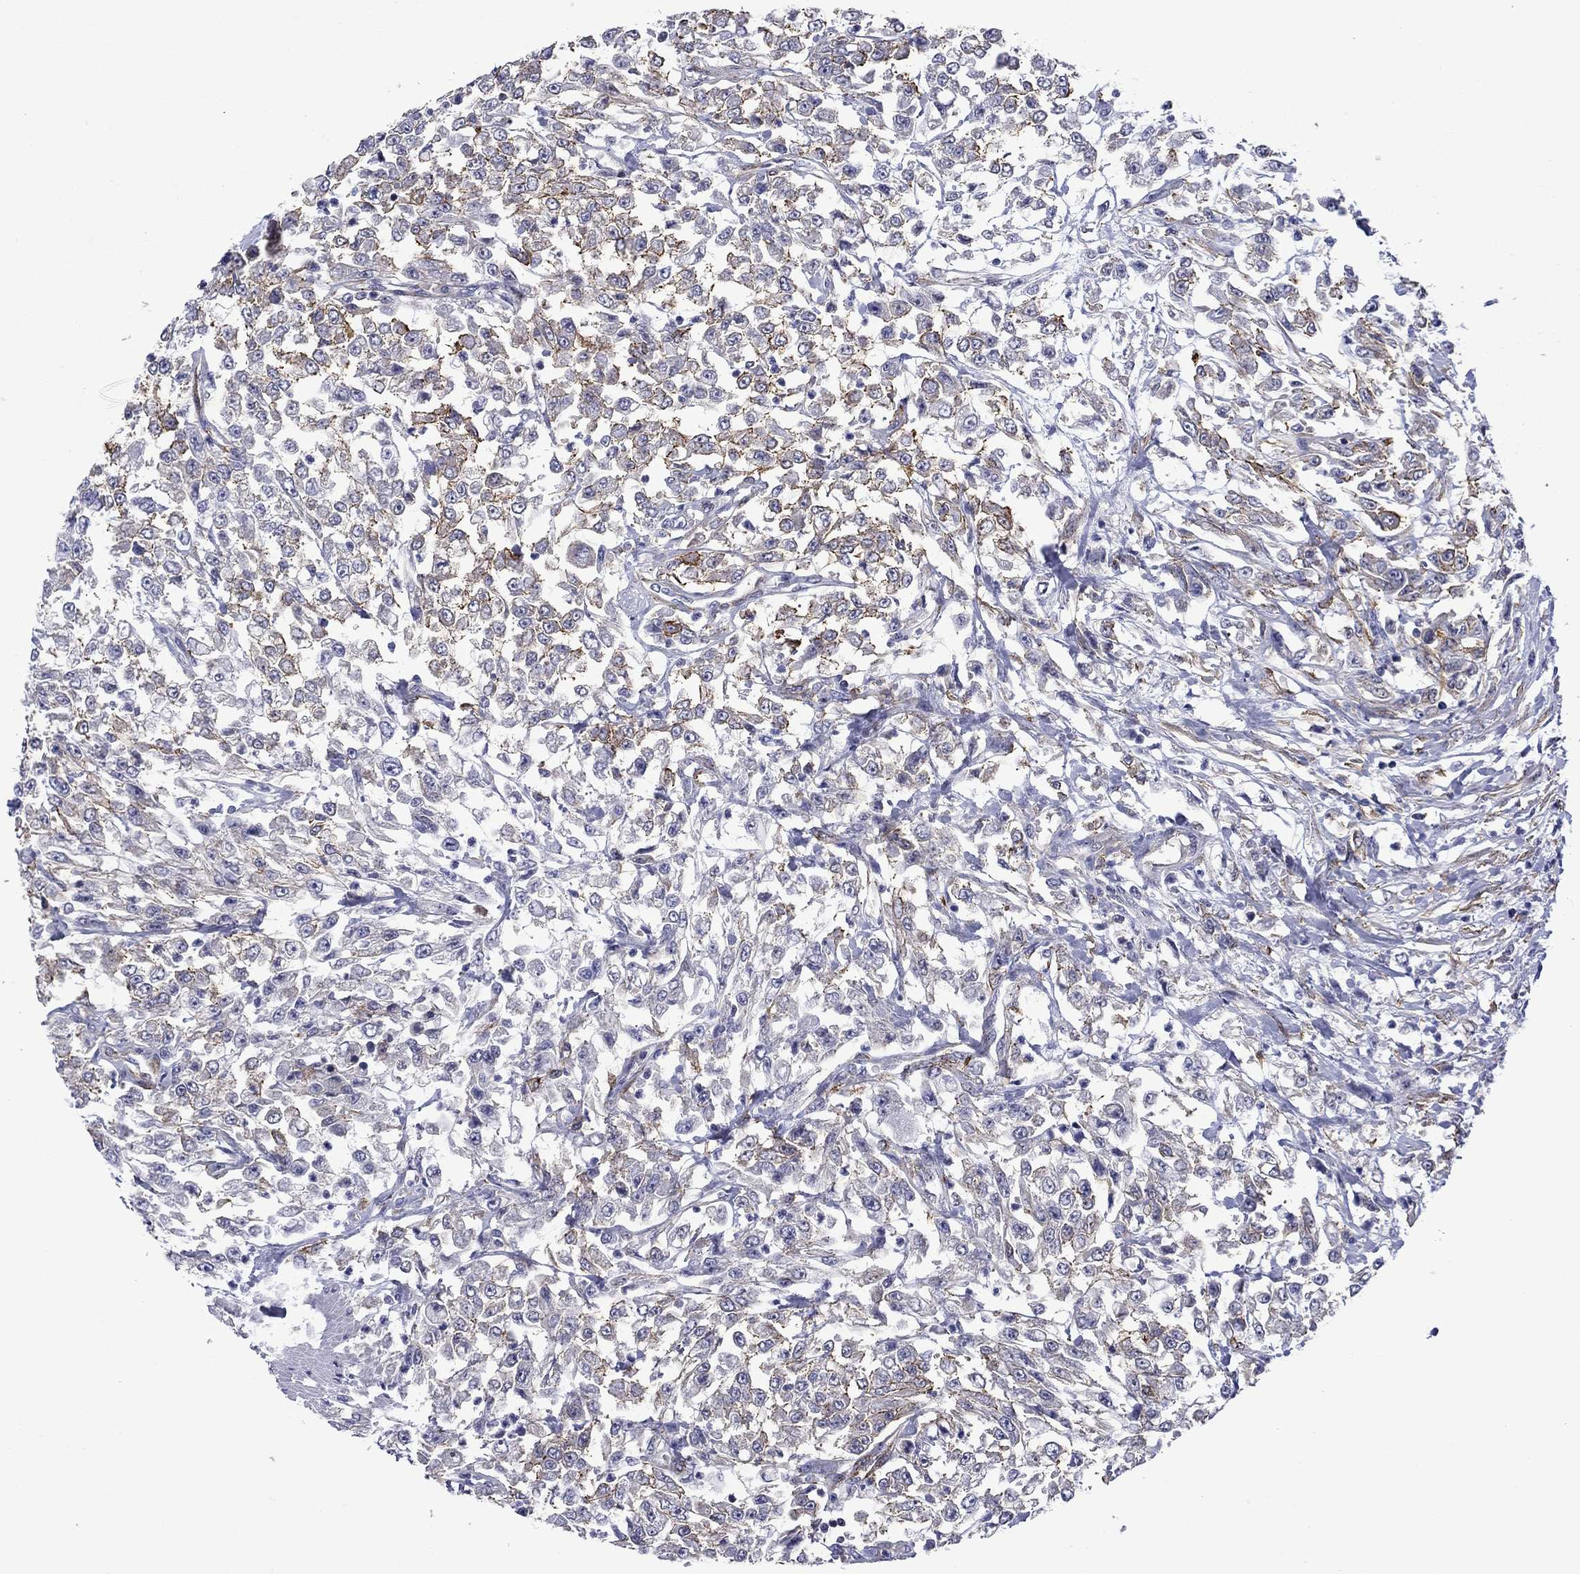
{"staining": {"intensity": "strong", "quantity": "<25%", "location": "cytoplasmic/membranous"}, "tissue": "urothelial cancer", "cell_type": "Tumor cells", "image_type": "cancer", "snomed": [{"axis": "morphology", "description": "Urothelial carcinoma, High grade"}, {"axis": "topography", "description": "Urinary bladder"}], "caption": "Urothelial cancer was stained to show a protein in brown. There is medium levels of strong cytoplasmic/membranous expression in approximately <25% of tumor cells.", "gene": "LMO7", "patient": {"sex": "male", "age": 46}}